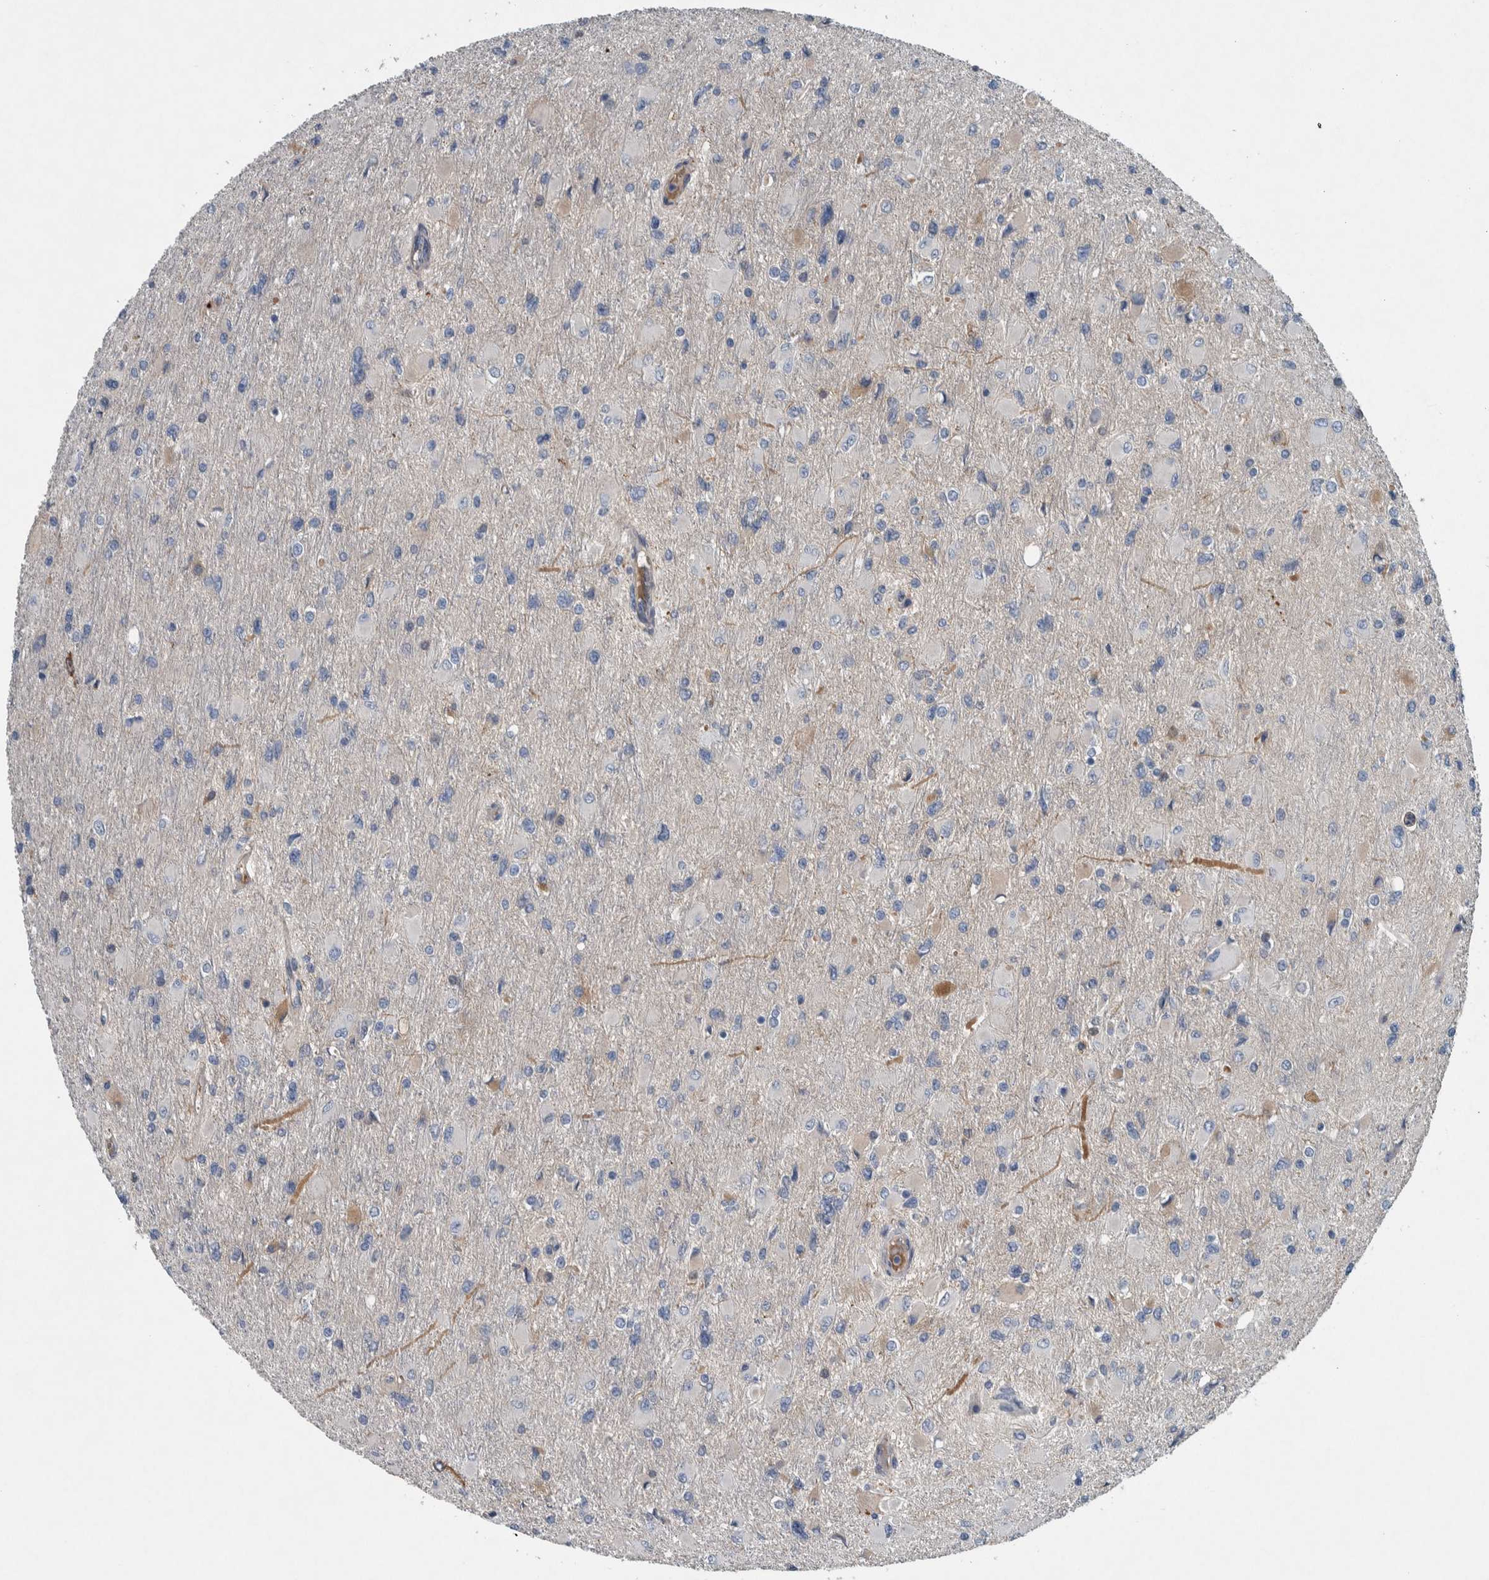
{"staining": {"intensity": "negative", "quantity": "none", "location": "none"}, "tissue": "glioma", "cell_type": "Tumor cells", "image_type": "cancer", "snomed": [{"axis": "morphology", "description": "Glioma, malignant, High grade"}, {"axis": "topography", "description": "Cerebral cortex"}], "caption": "Glioma stained for a protein using immunohistochemistry reveals no expression tumor cells.", "gene": "SERPINC1", "patient": {"sex": "female", "age": 36}}